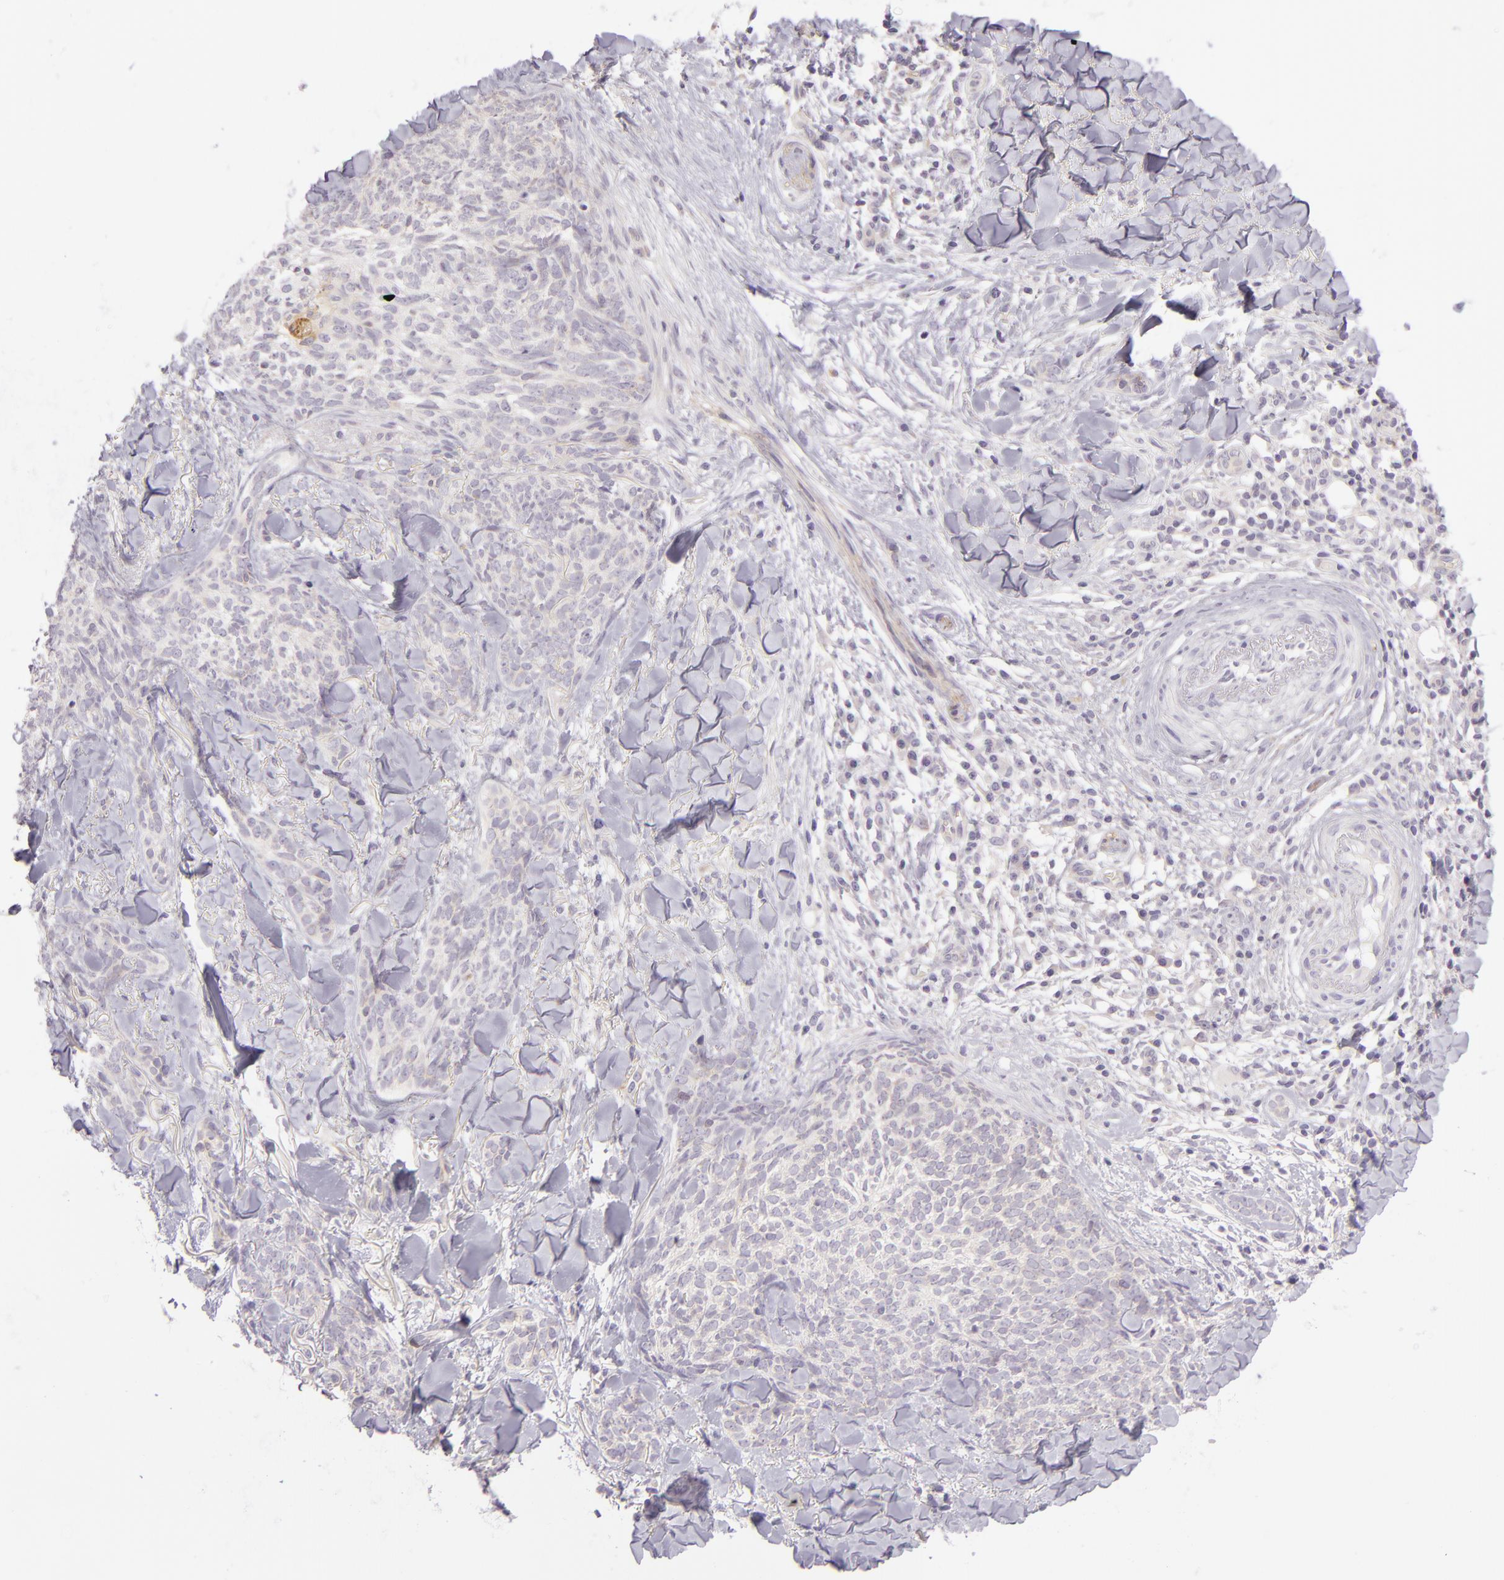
{"staining": {"intensity": "negative", "quantity": "none", "location": "none"}, "tissue": "skin cancer", "cell_type": "Tumor cells", "image_type": "cancer", "snomed": [{"axis": "morphology", "description": "Basal cell carcinoma"}, {"axis": "topography", "description": "Skin"}], "caption": "Immunohistochemistry (IHC) of skin cancer reveals no expression in tumor cells.", "gene": "ZC3H7B", "patient": {"sex": "female", "age": 81}}